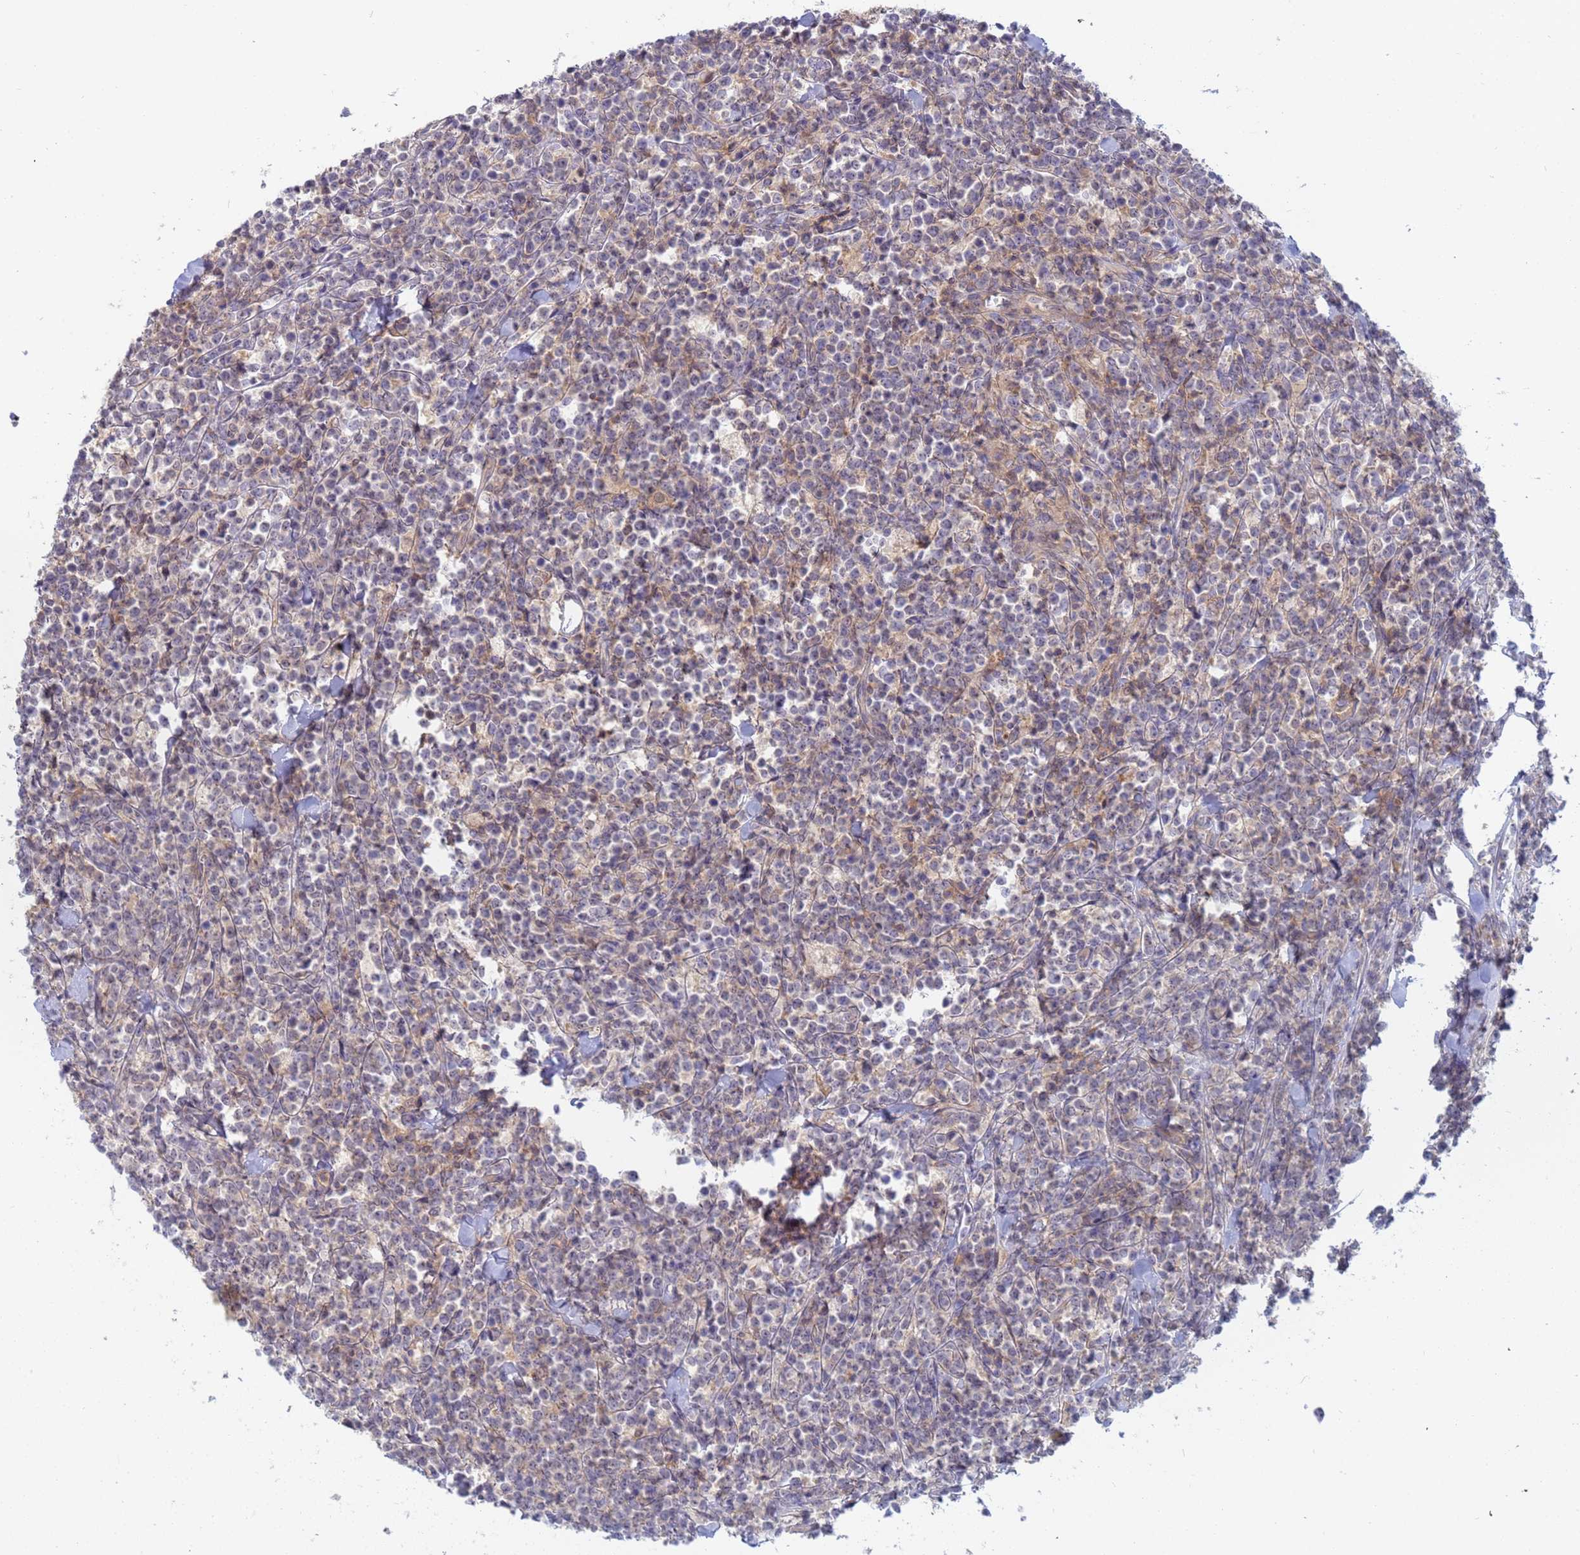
{"staining": {"intensity": "weak", "quantity": "<25%", "location": "cytoplasmic/membranous"}, "tissue": "lymphoma", "cell_type": "Tumor cells", "image_type": "cancer", "snomed": [{"axis": "morphology", "description": "Malignant lymphoma, non-Hodgkin's type, High grade"}, {"axis": "topography", "description": "Small intestine"}], "caption": "This is a micrograph of IHC staining of lymphoma, which shows no expression in tumor cells.", "gene": "SHARPIN", "patient": {"sex": "male", "age": 8}}